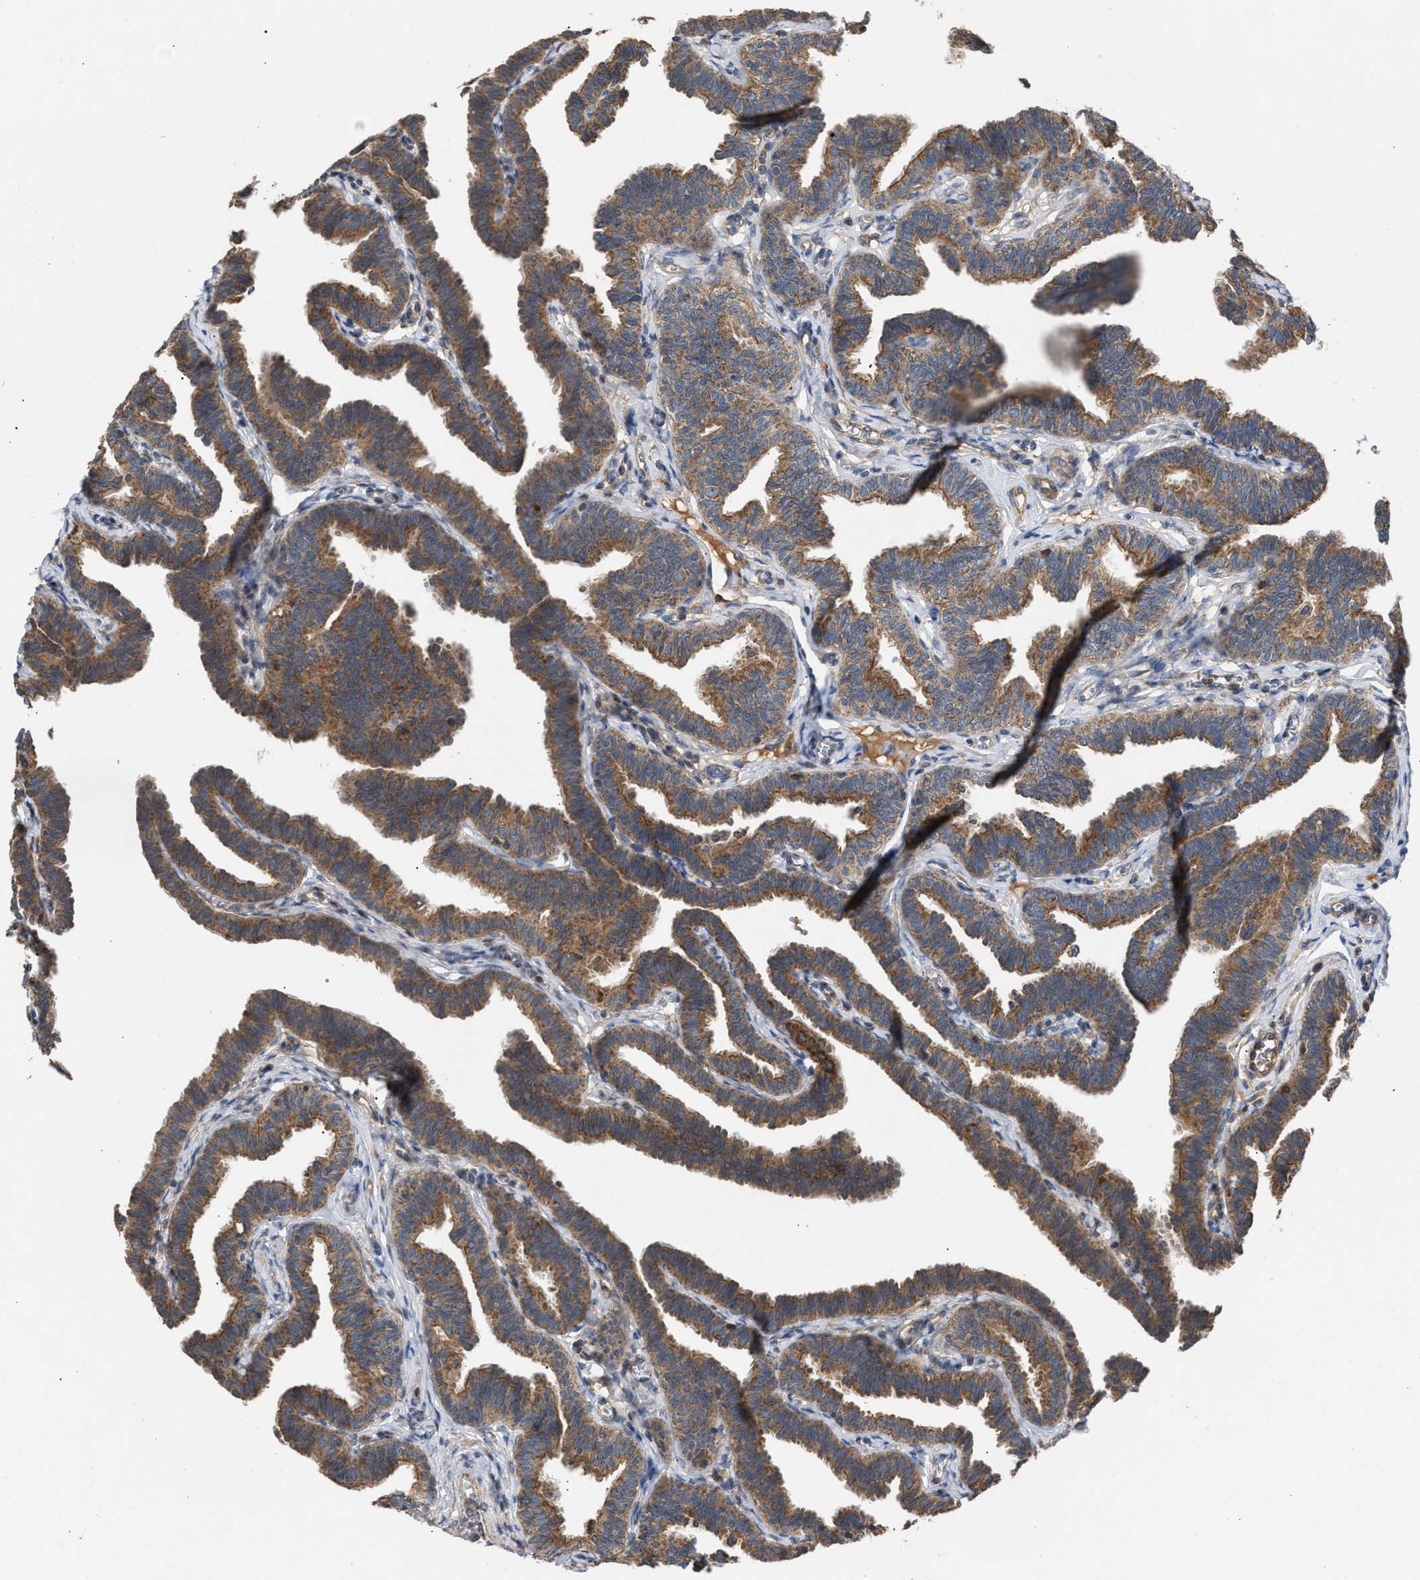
{"staining": {"intensity": "moderate", "quantity": ">75%", "location": "cytoplasmic/membranous"}, "tissue": "fallopian tube", "cell_type": "Glandular cells", "image_type": "normal", "snomed": [{"axis": "morphology", "description": "Normal tissue, NOS"}, {"axis": "topography", "description": "Fallopian tube"}, {"axis": "topography", "description": "Ovary"}], "caption": "The image exhibits a brown stain indicating the presence of a protein in the cytoplasmic/membranous of glandular cells in fallopian tube.", "gene": "TACO1", "patient": {"sex": "female", "age": 23}}